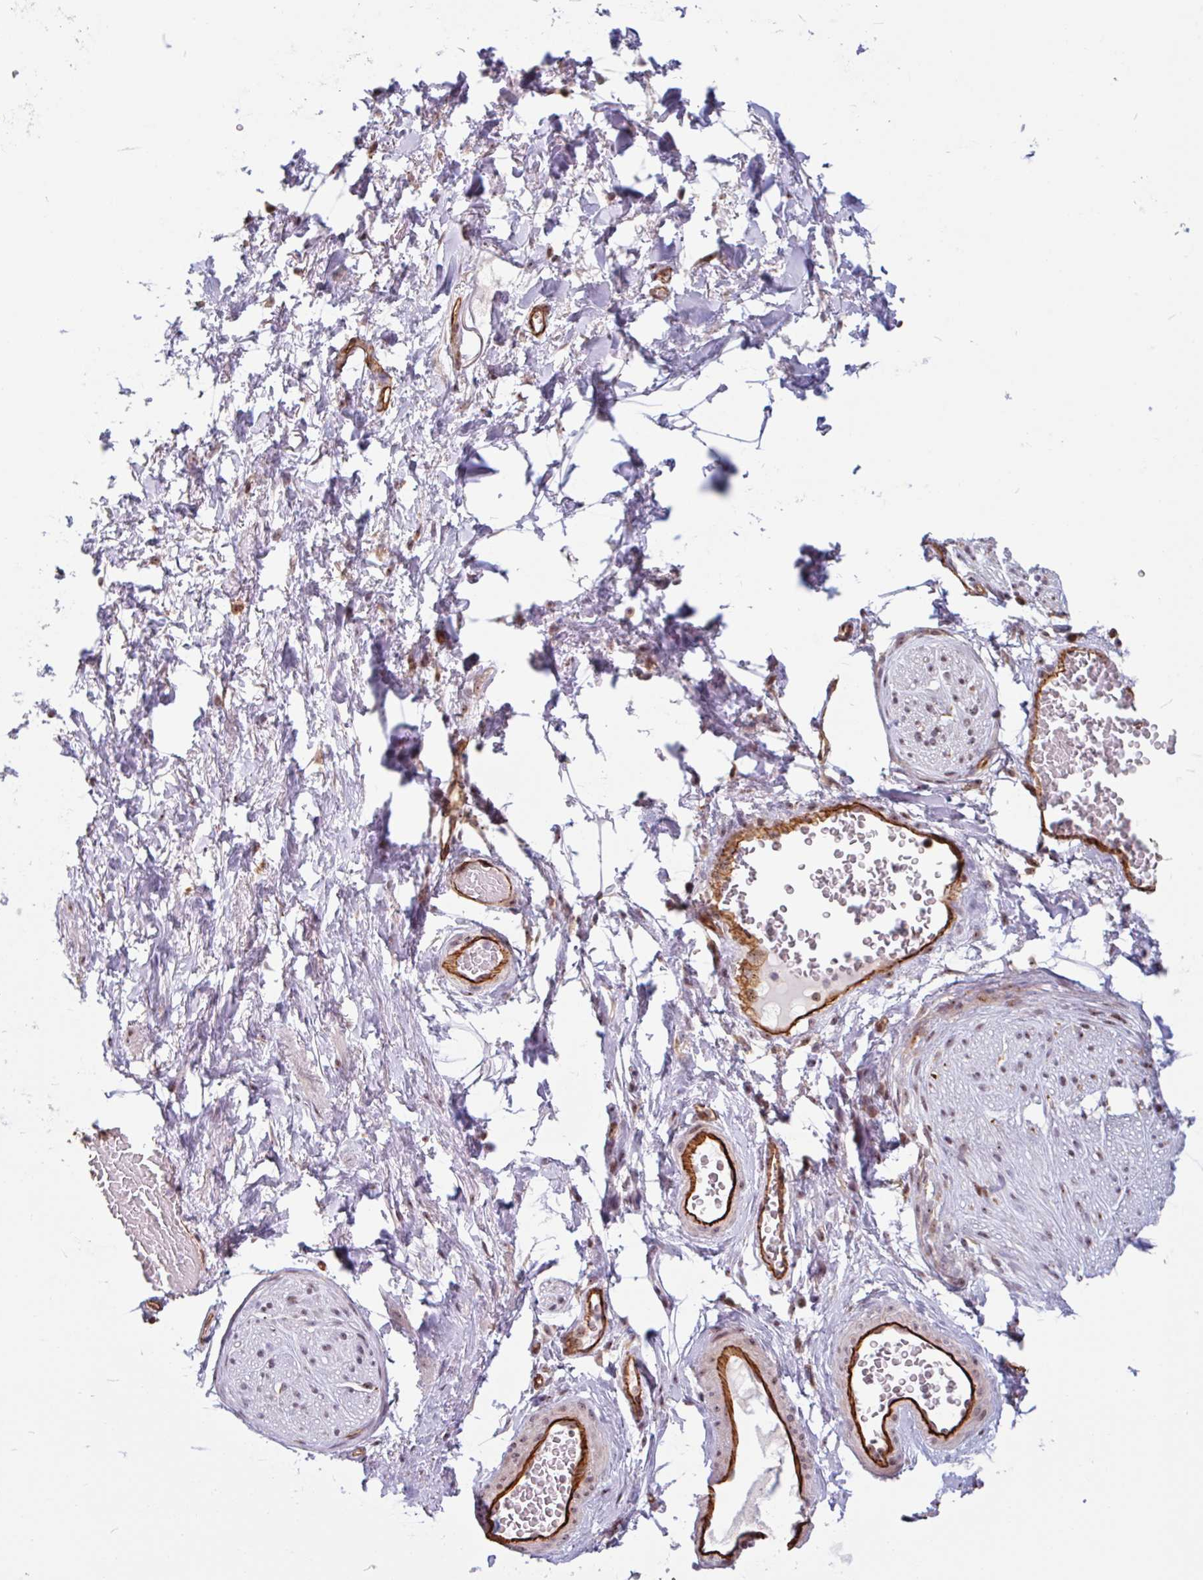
{"staining": {"intensity": "negative", "quantity": "none", "location": "none"}, "tissue": "adipose tissue", "cell_type": "Adipocytes", "image_type": "normal", "snomed": [{"axis": "morphology", "description": "Normal tissue, NOS"}, {"axis": "topography", "description": "Vagina"}, {"axis": "topography", "description": "Peripheral nerve tissue"}], "caption": "High power microscopy image of an IHC histopathology image of normal adipose tissue, revealing no significant positivity in adipocytes. (IHC, brightfield microscopy, high magnification).", "gene": "ZNF689", "patient": {"sex": "female", "age": 71}}